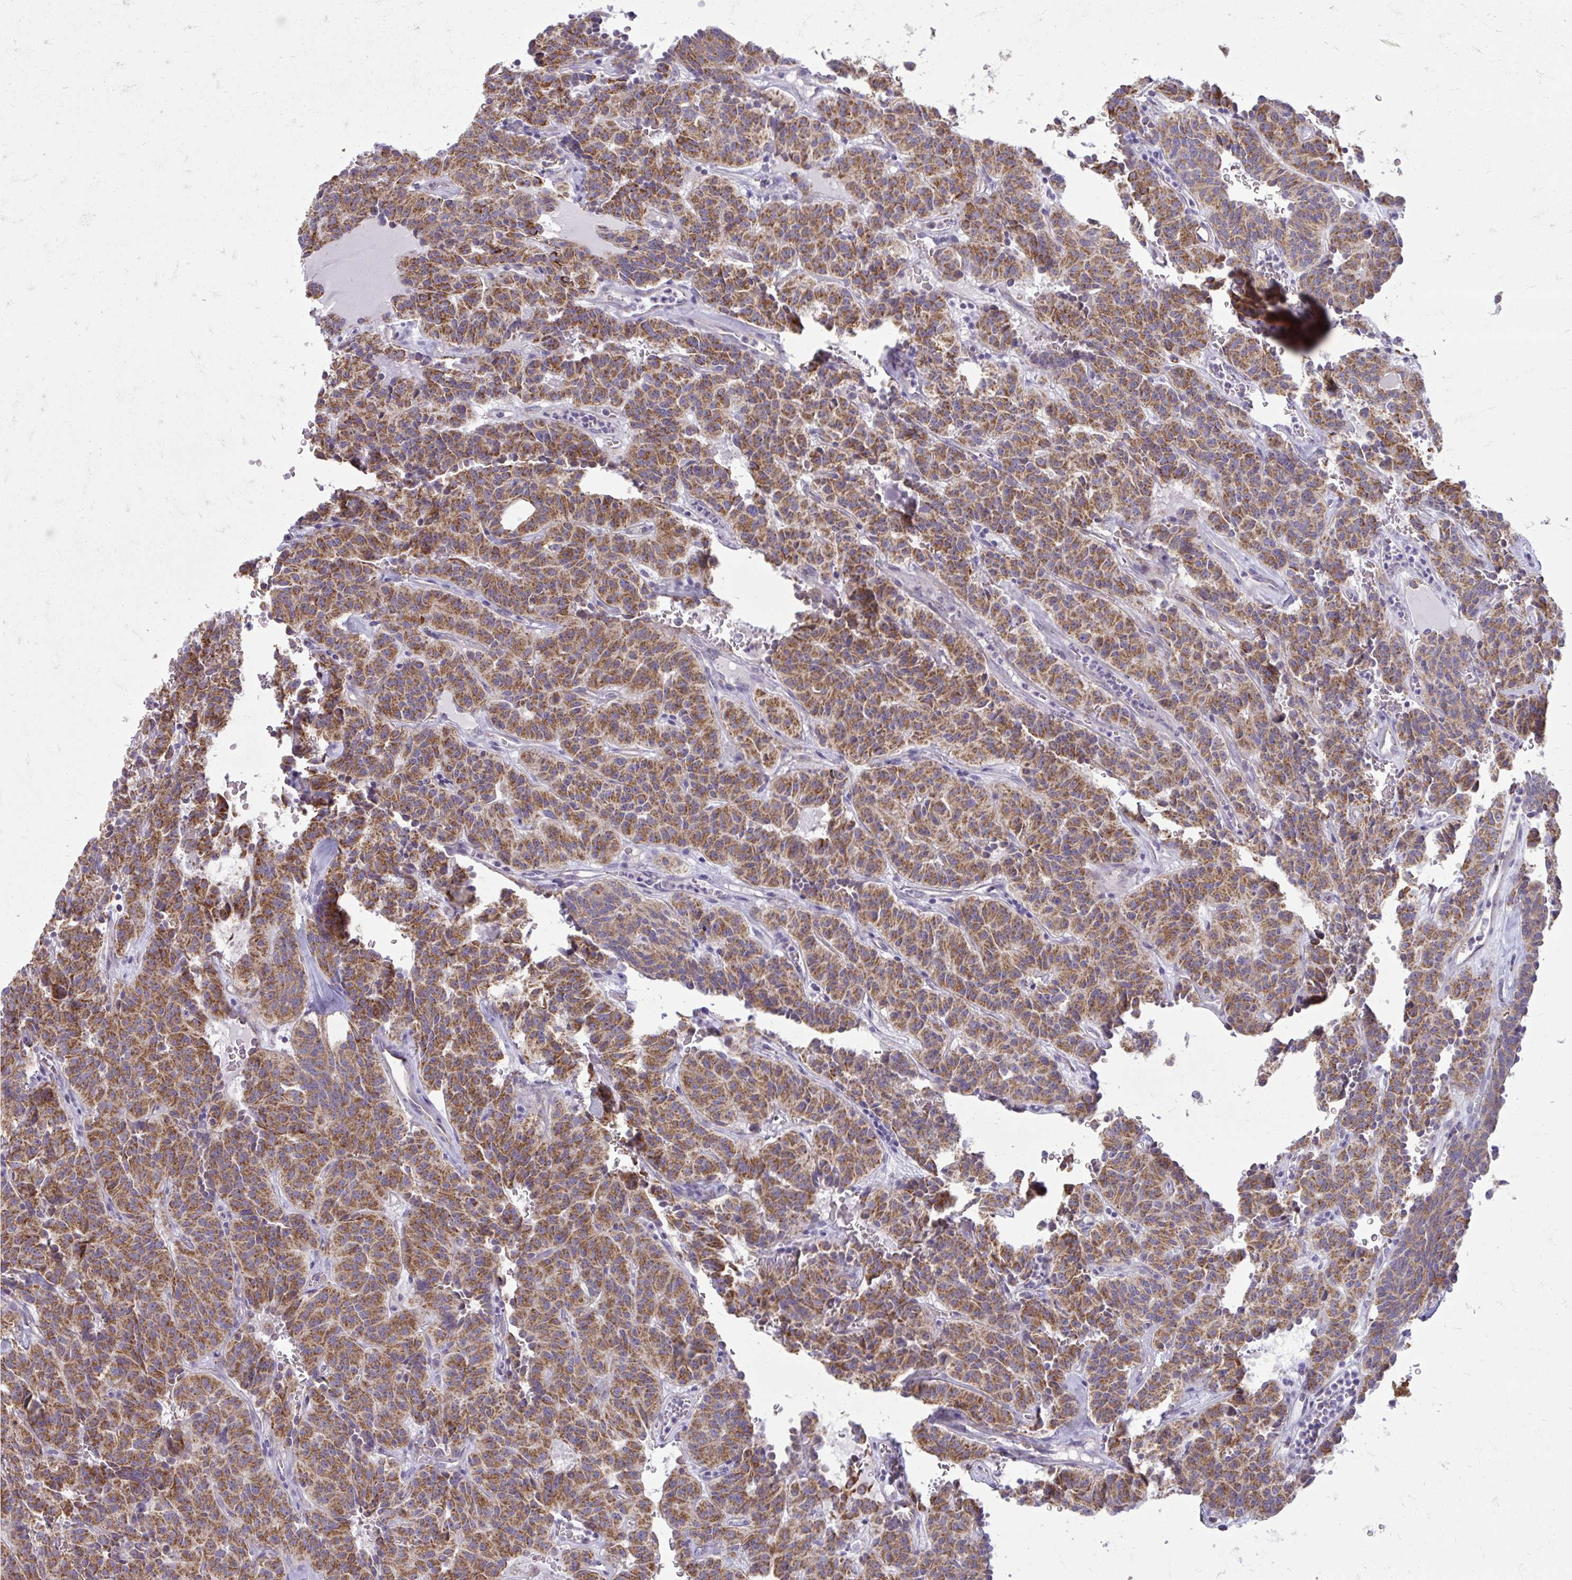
{"staining": {"intensity": "moderate", "quantity": ">75%", "location": "cytoplasmic/membranous"}, "tissue": "carcinoid", "cell_type": "Tumor cells", "image_type": "cancer", "snomed": [{"axis": "morphology", "description": "Carcinoid, malignant, NOS"}, {"axis": "topography", "description": "Lung"}], "caption": "Malignant carcinoid stained with immunohistochemistry (IHC) displays moderate cytoplasmic/membranous expression in approximately >75% of tumor cells. The protein is shown in brown color, while the nuclei are stained blue.", "gene": "IFIT1", "patient": {"sex": "female", "age": 61}}